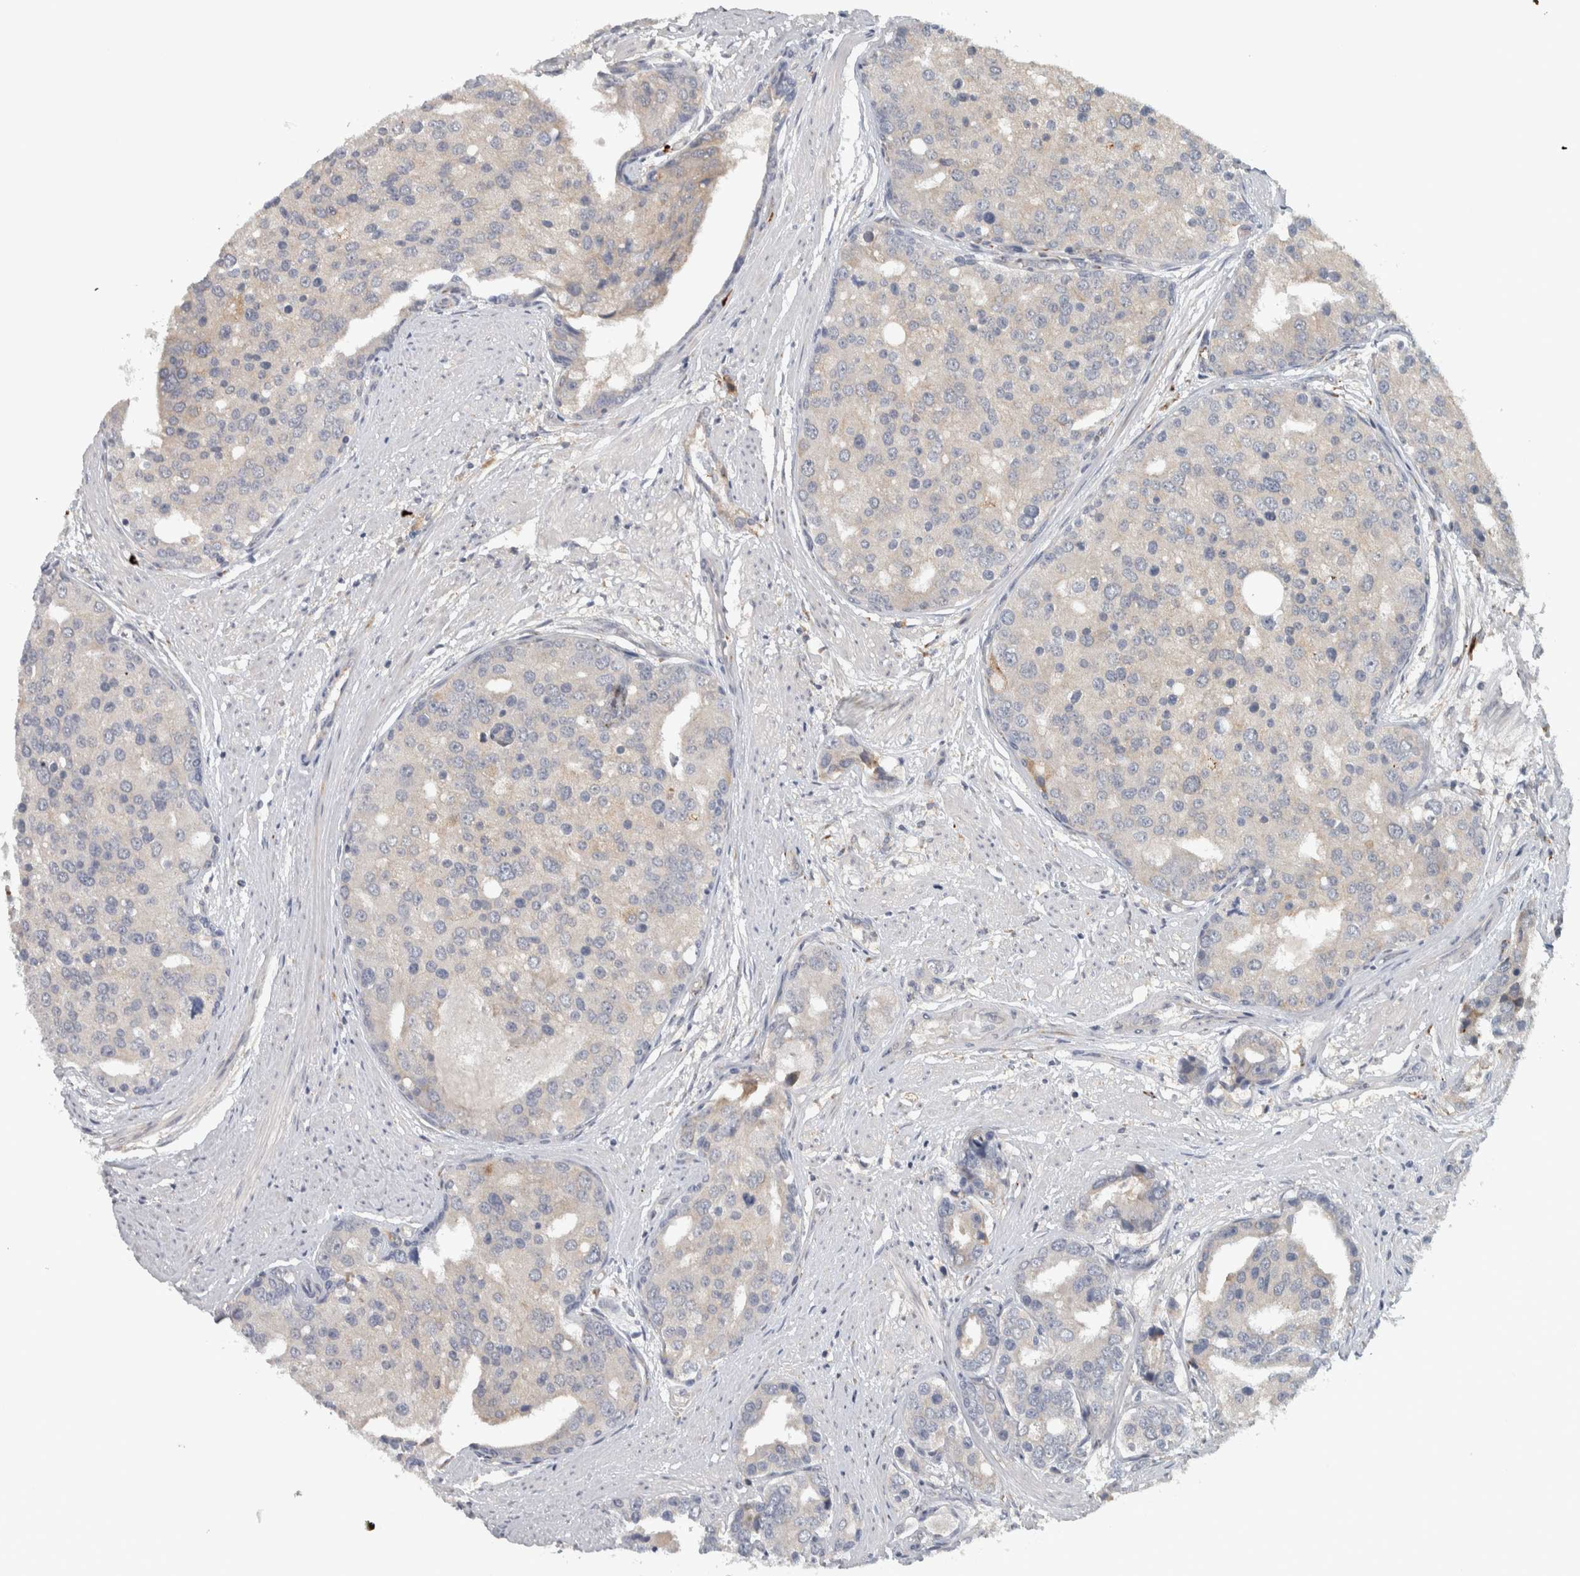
{"staining": {"intensity": "negative", "quantity": "none", "location": "none"}, "tissue": "prostate cancer", "cell_type": "Tumor cells", "image_type": "cancer", "snomed": [{"axis": "morphology", "description": "Adenocarcinoma, High grade"}, {"axis": "topography", "description": "Prostate"}], "caption": "A photomicrograph of human prostate cancer is negative for staining in tumor cells.", "gene": "ADPRM", "patient": {"sex": "male", "age": 50}}